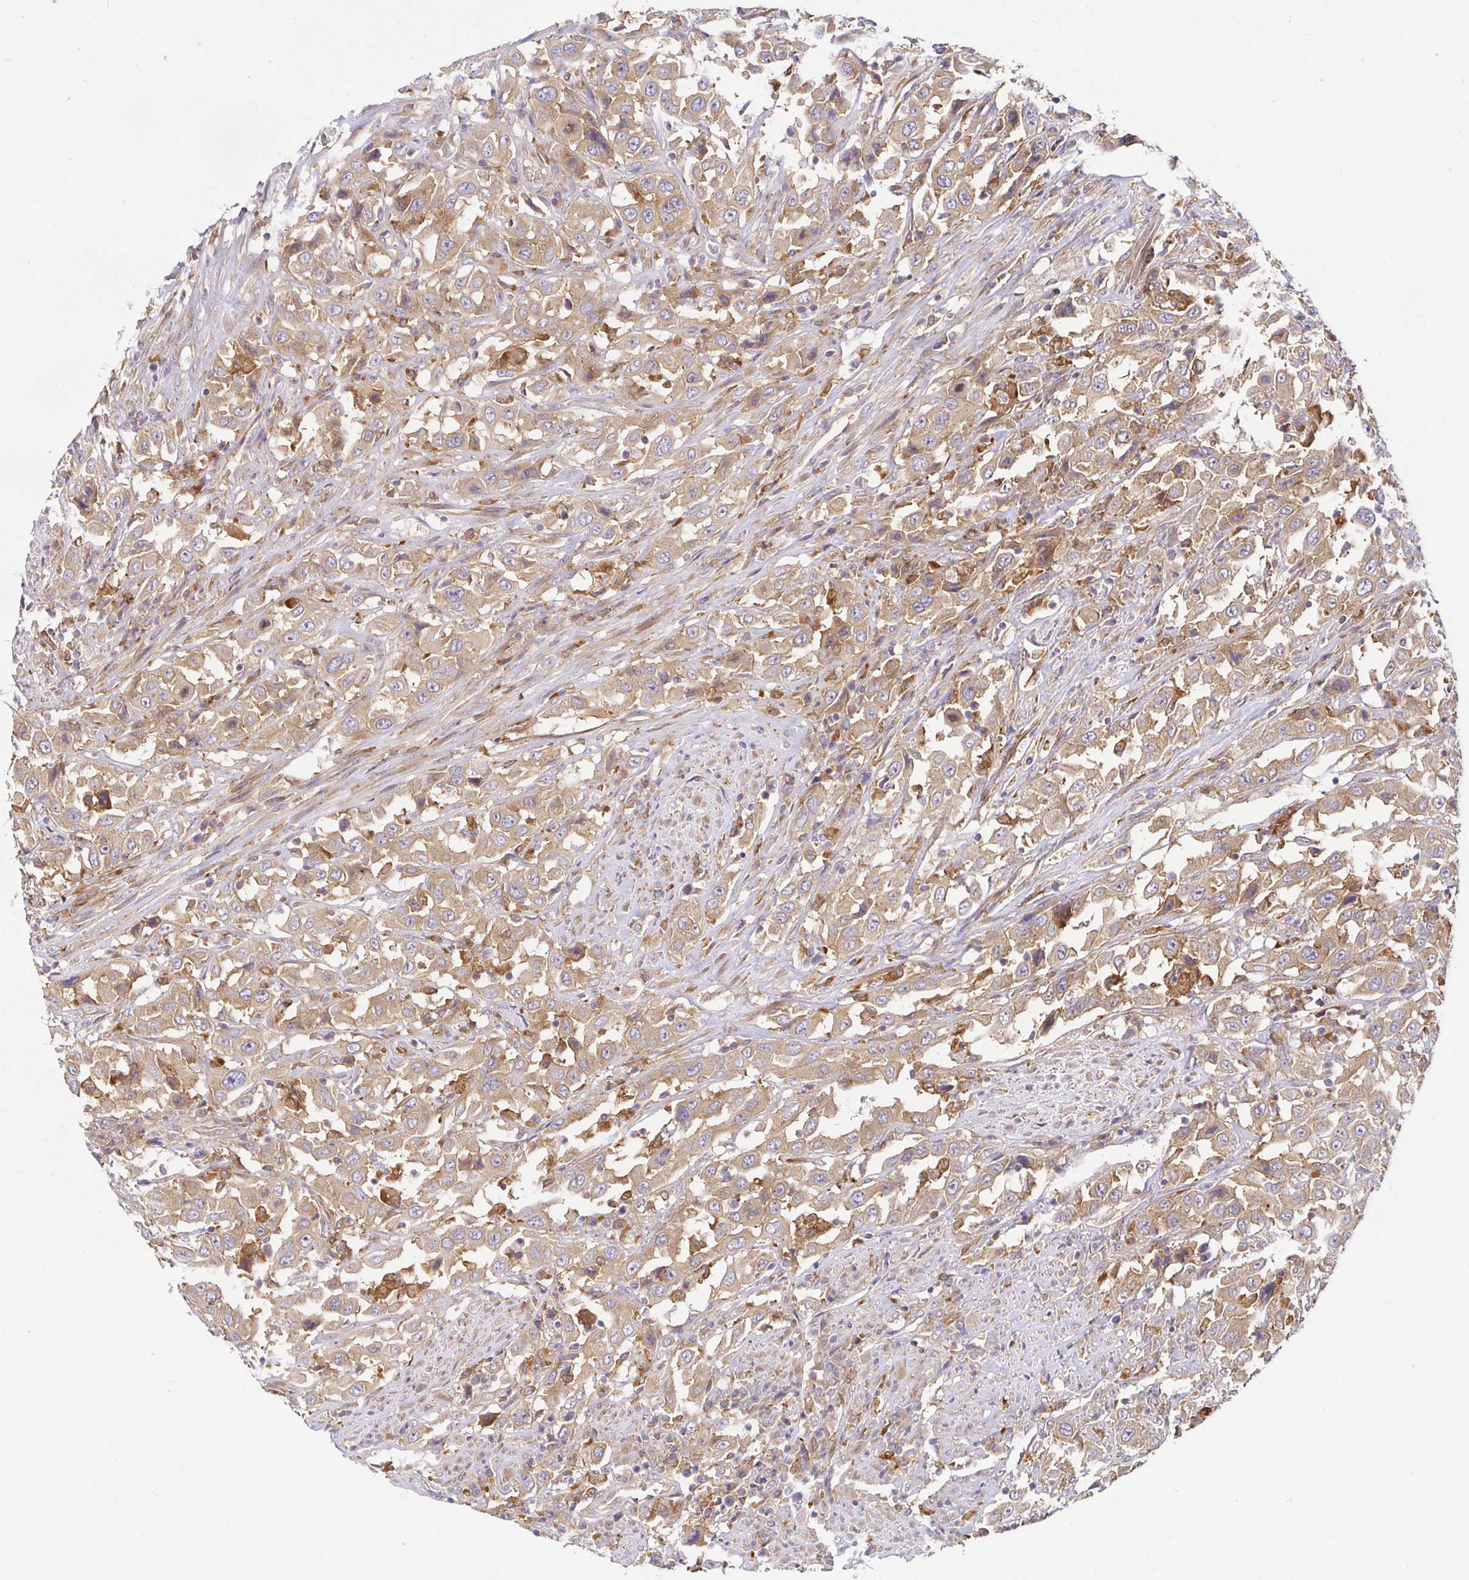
{"staining": {"intensity": "moderate", "quantity": ">75%", "location": "cytoplasmic/membranous"}, "tissue": "urothelial cancer", "cell_type": "Tumor cells", "image_type": "cancer", "snomed": [{"axis": "morphology", "description": "Urothelial carcinoma, High grade"}, {"axis": "topography", "description": "Urinary bladder"}], "caption": "Approximately >75% of tumor cells in human urothelial cancer exhibit moderate cytoplasmic/membranous protein expression as visualized by brown immunohistochemical staining.", "gene": "SNX8", "patient": {"sex": "male", "age": 61}}